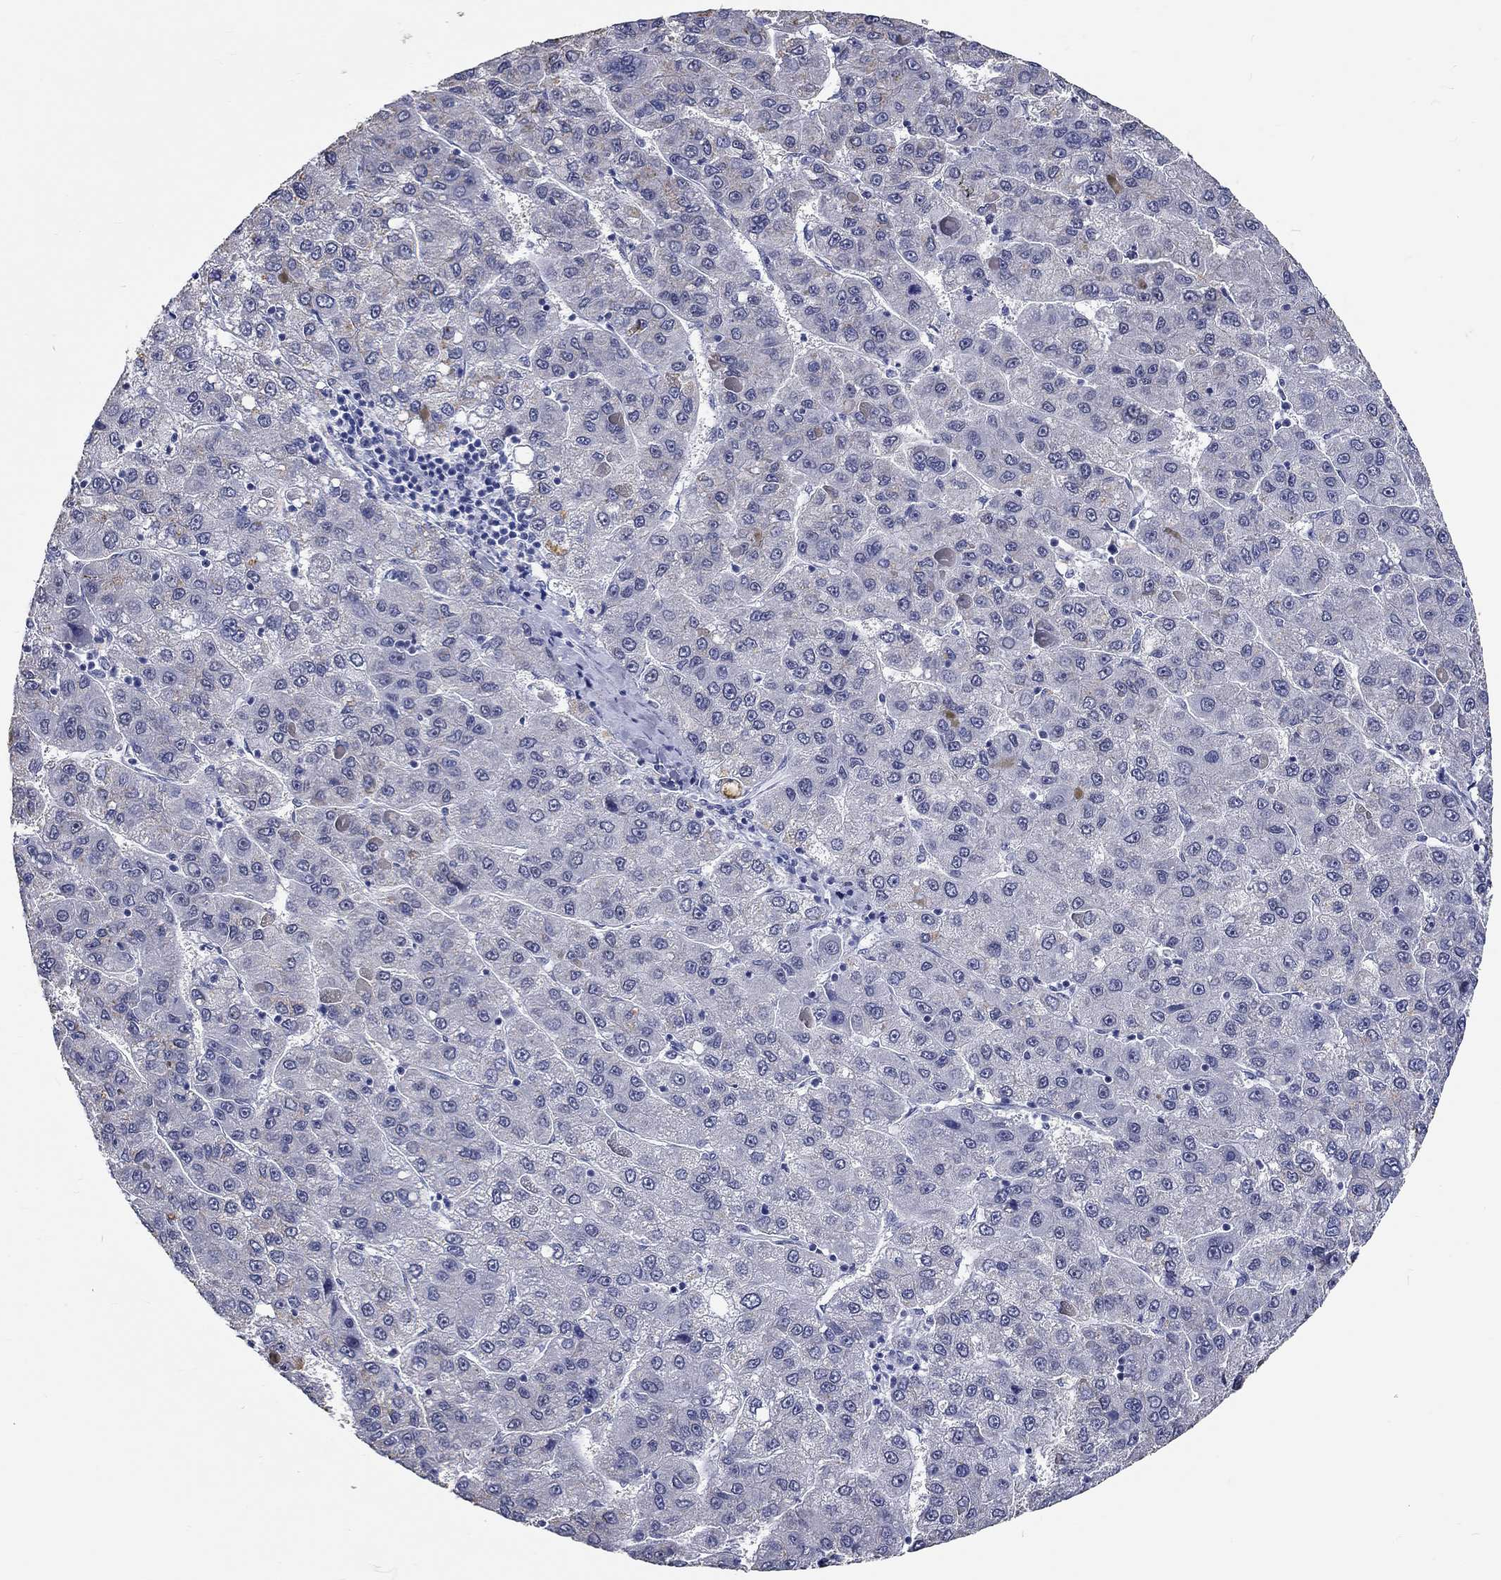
{"staining": {"intensity": "negative", "quantity": "none", "location": "none"}, "tissue": "liver cancer", "cell_type": "Tumor cells", "image_type": "cancer", "snomed": [{"axis": "morphology", "description": "Carcinoma, Hepatocellular, NOS"}, {"axis": "topography", "description": "Liver"}], "caption": "This is an IHC histopathology image of human liver cancer. There is no staining in tumor cells.", "gene": "GRIN1", "patient": {"sex": "female", "age": 82}}